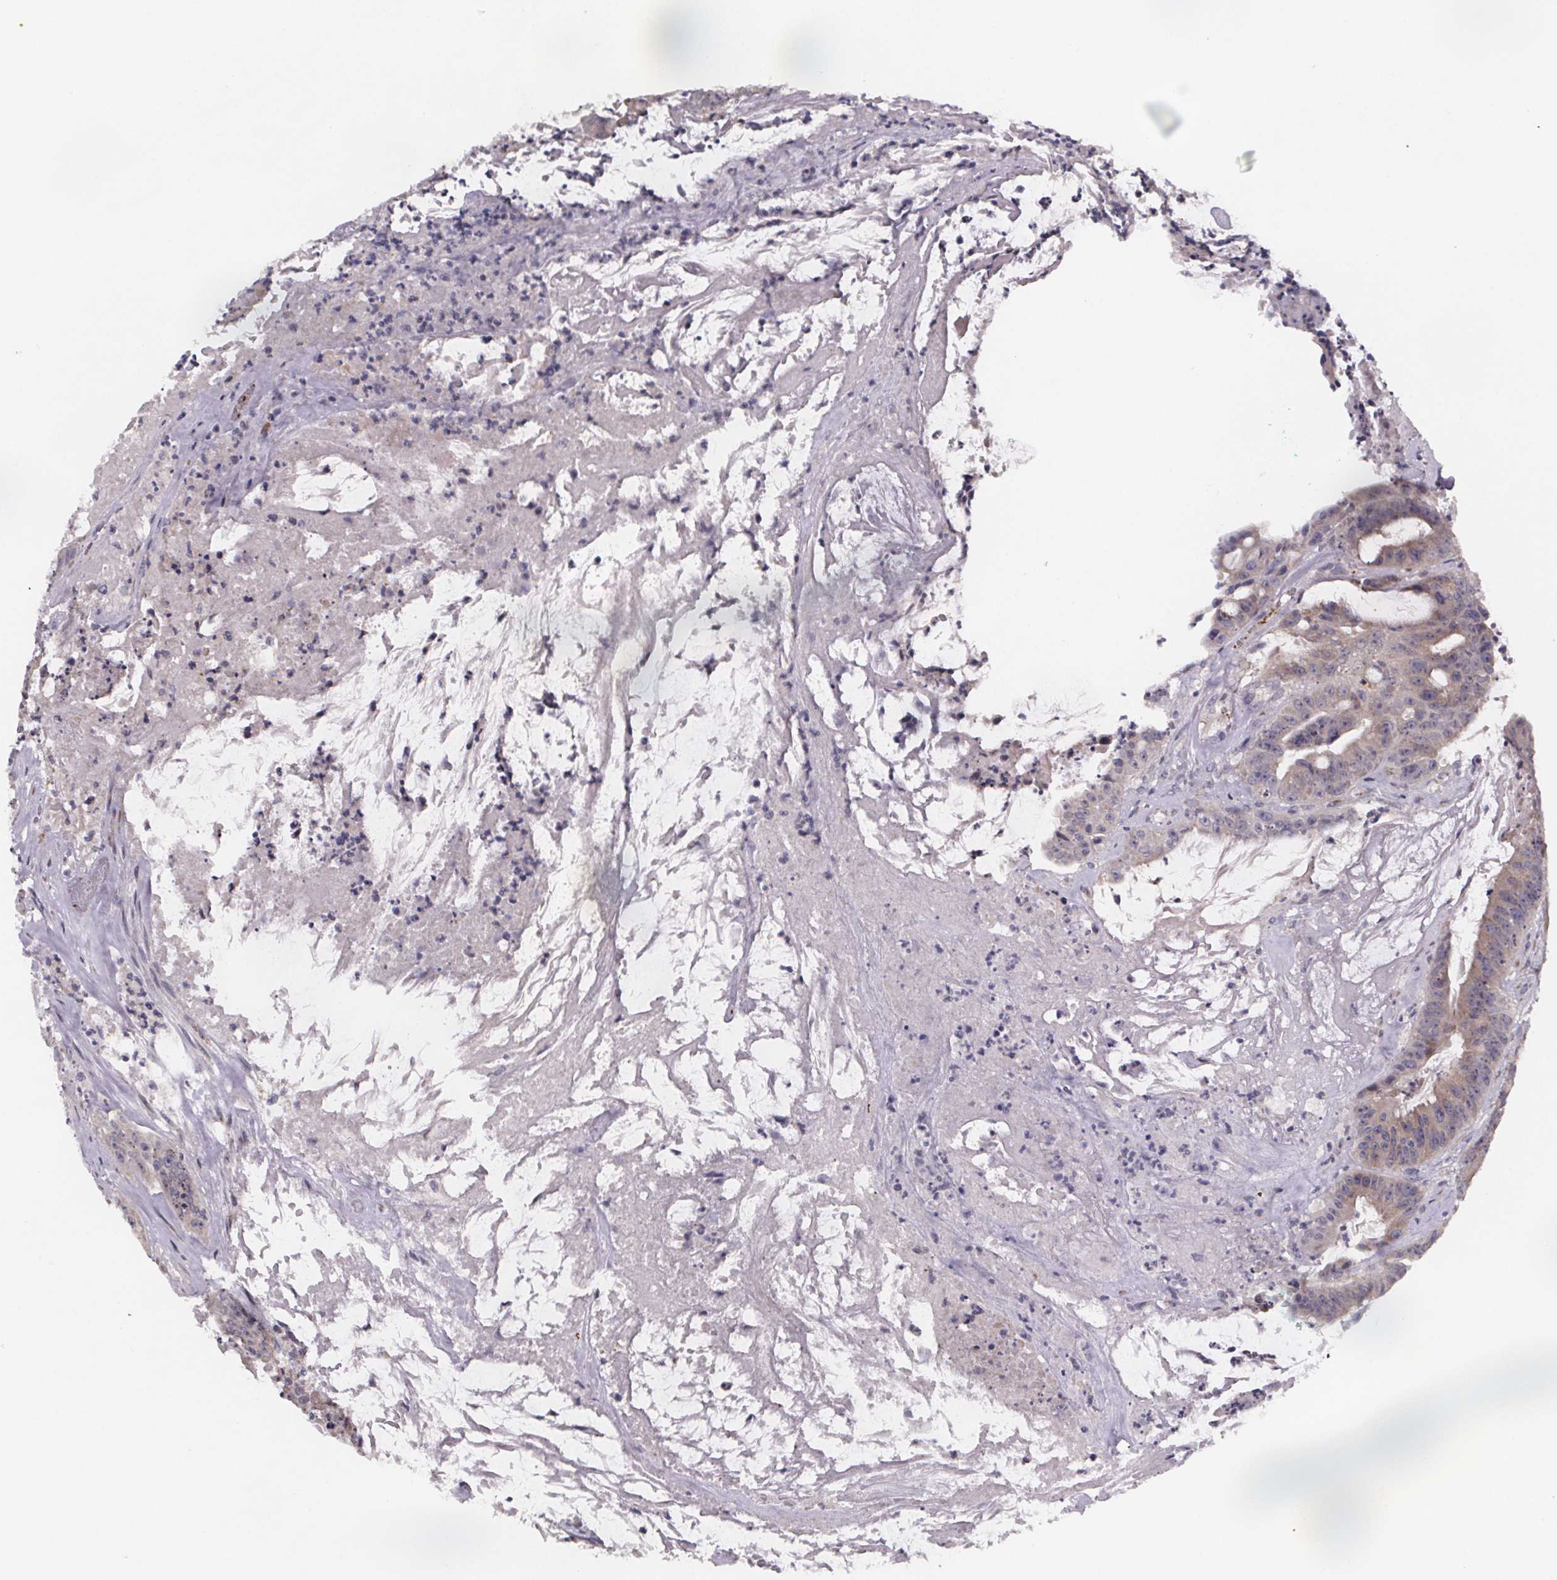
{"staining": {"intensity": "weak", "quantity": "<25%", "location": "cytoplasmic/membranous"}, "tissue": "colorectal cancer", "cell_type": "Tumor cells", "image_type": "cancer", "snomed": [{"axis": "morphology", "description": "Adenocarcinoma, NOS"}, {"axis": "topography", "description": "Colon"}], "caption": "Photomicrograph shows no protein positivity in tumor cells of colorectal adenocarcinoma tissue.", "gene": "NDST1", "patient": {"sex": "male", "age": 33}}